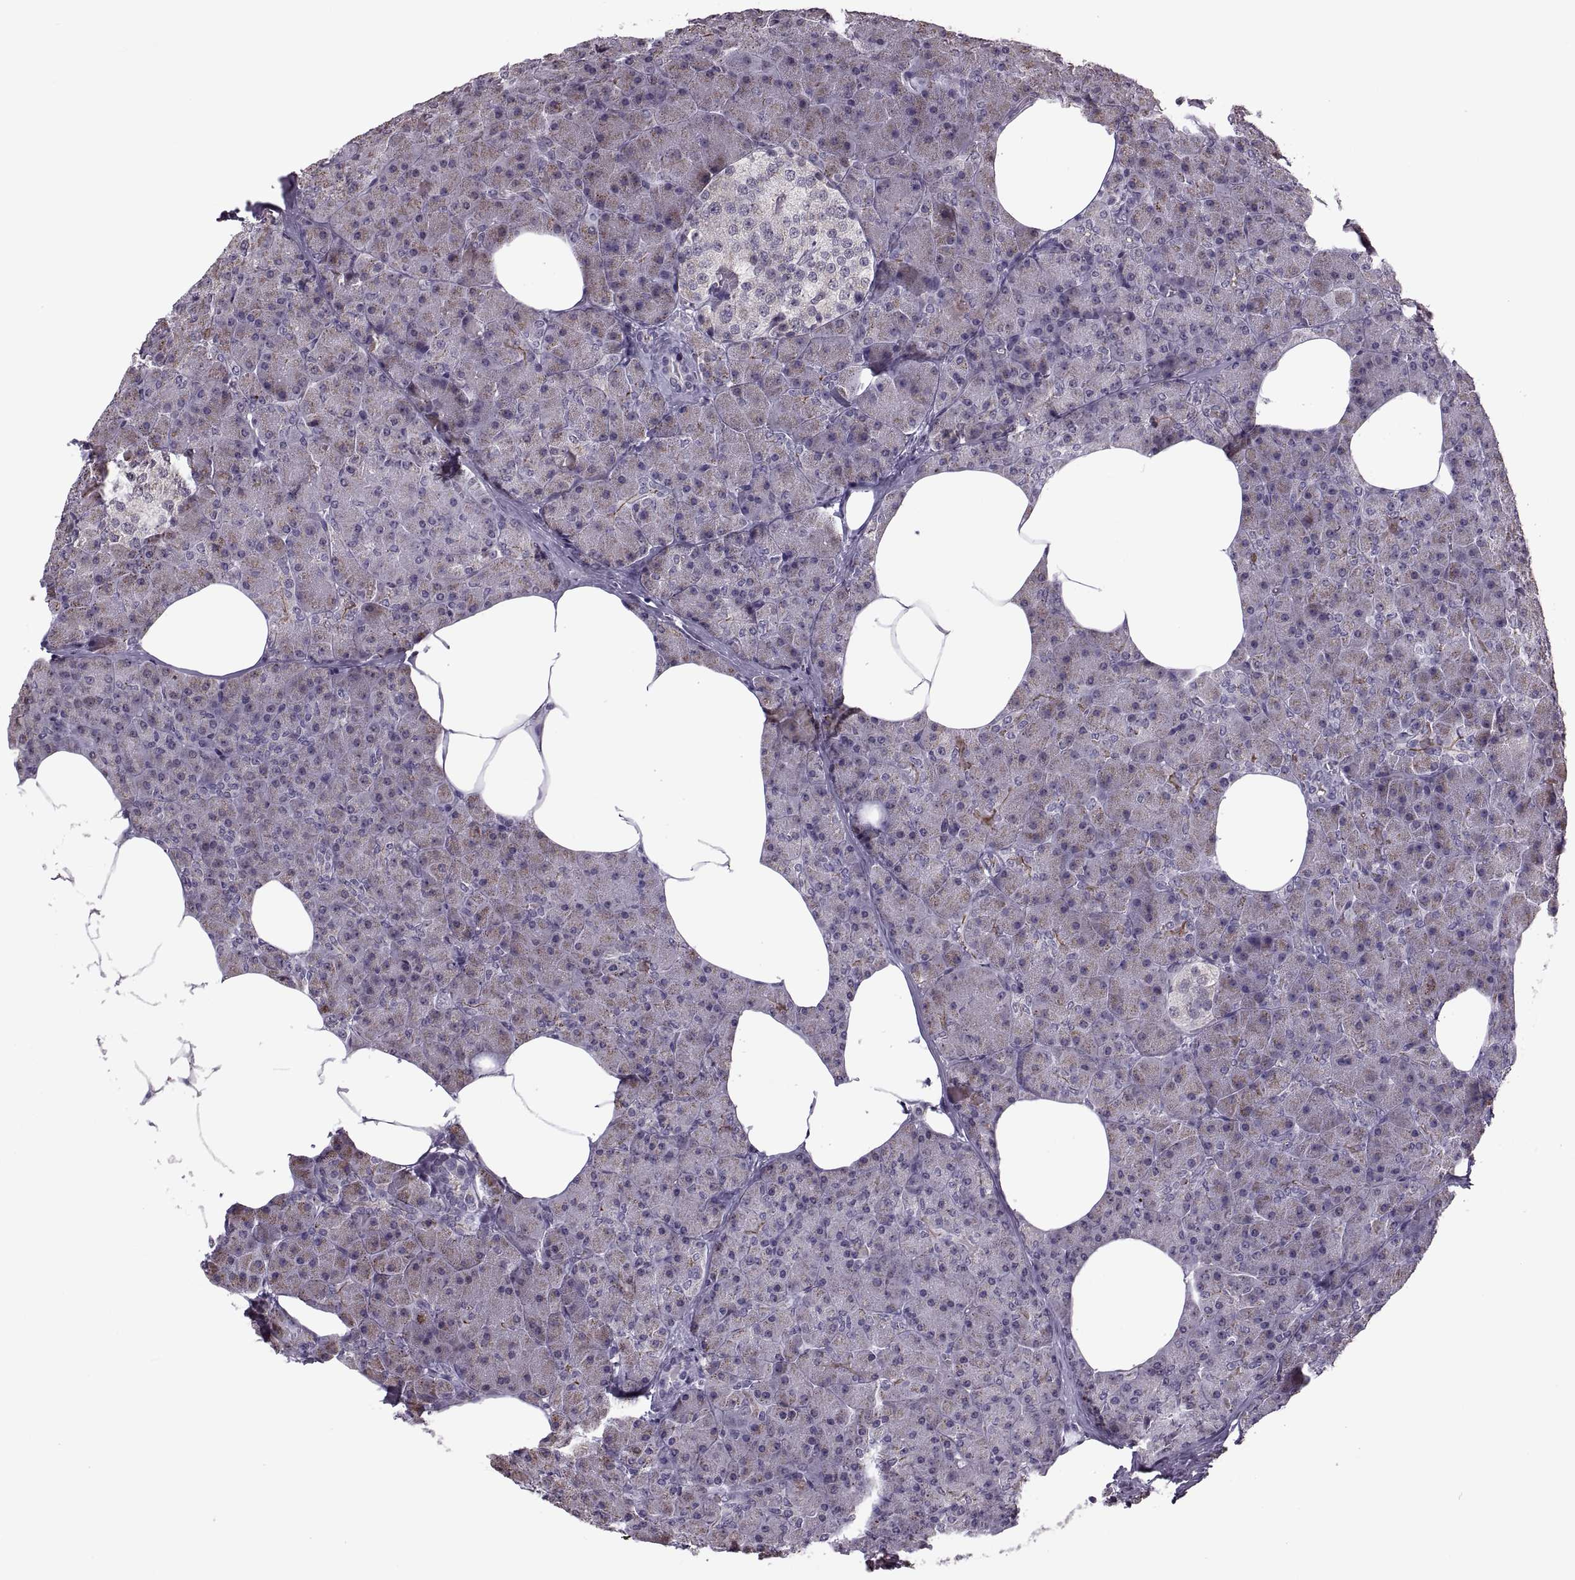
{"staining": {"intensity": "weak", "quantity": "<25%", "location": "cytoplasmic/membranous"}, "tissue": "pancreas", "cell_type": "Exocrine glandular cells", "image_type": "normal", "snomed": [{"axis": "morphology", "description": "Normal tissue, NOS"}, {"axis": "topography", "description": "Pancreas"}], "caption": "DAB (3,3'-diaminobenzidine) immunohistochemical staining of unremarkable human pancreas exhibits no significant staining in exocrine glandular cells. (Stains: DAB (3,3'-diaminobenzidine) immunohistochemistry with hematoxylin counter stain, Microscopy: brightfield microscopy at high magnification).", "gene": "PRSS37", "patient": {"sex": "female", "age": 45}}